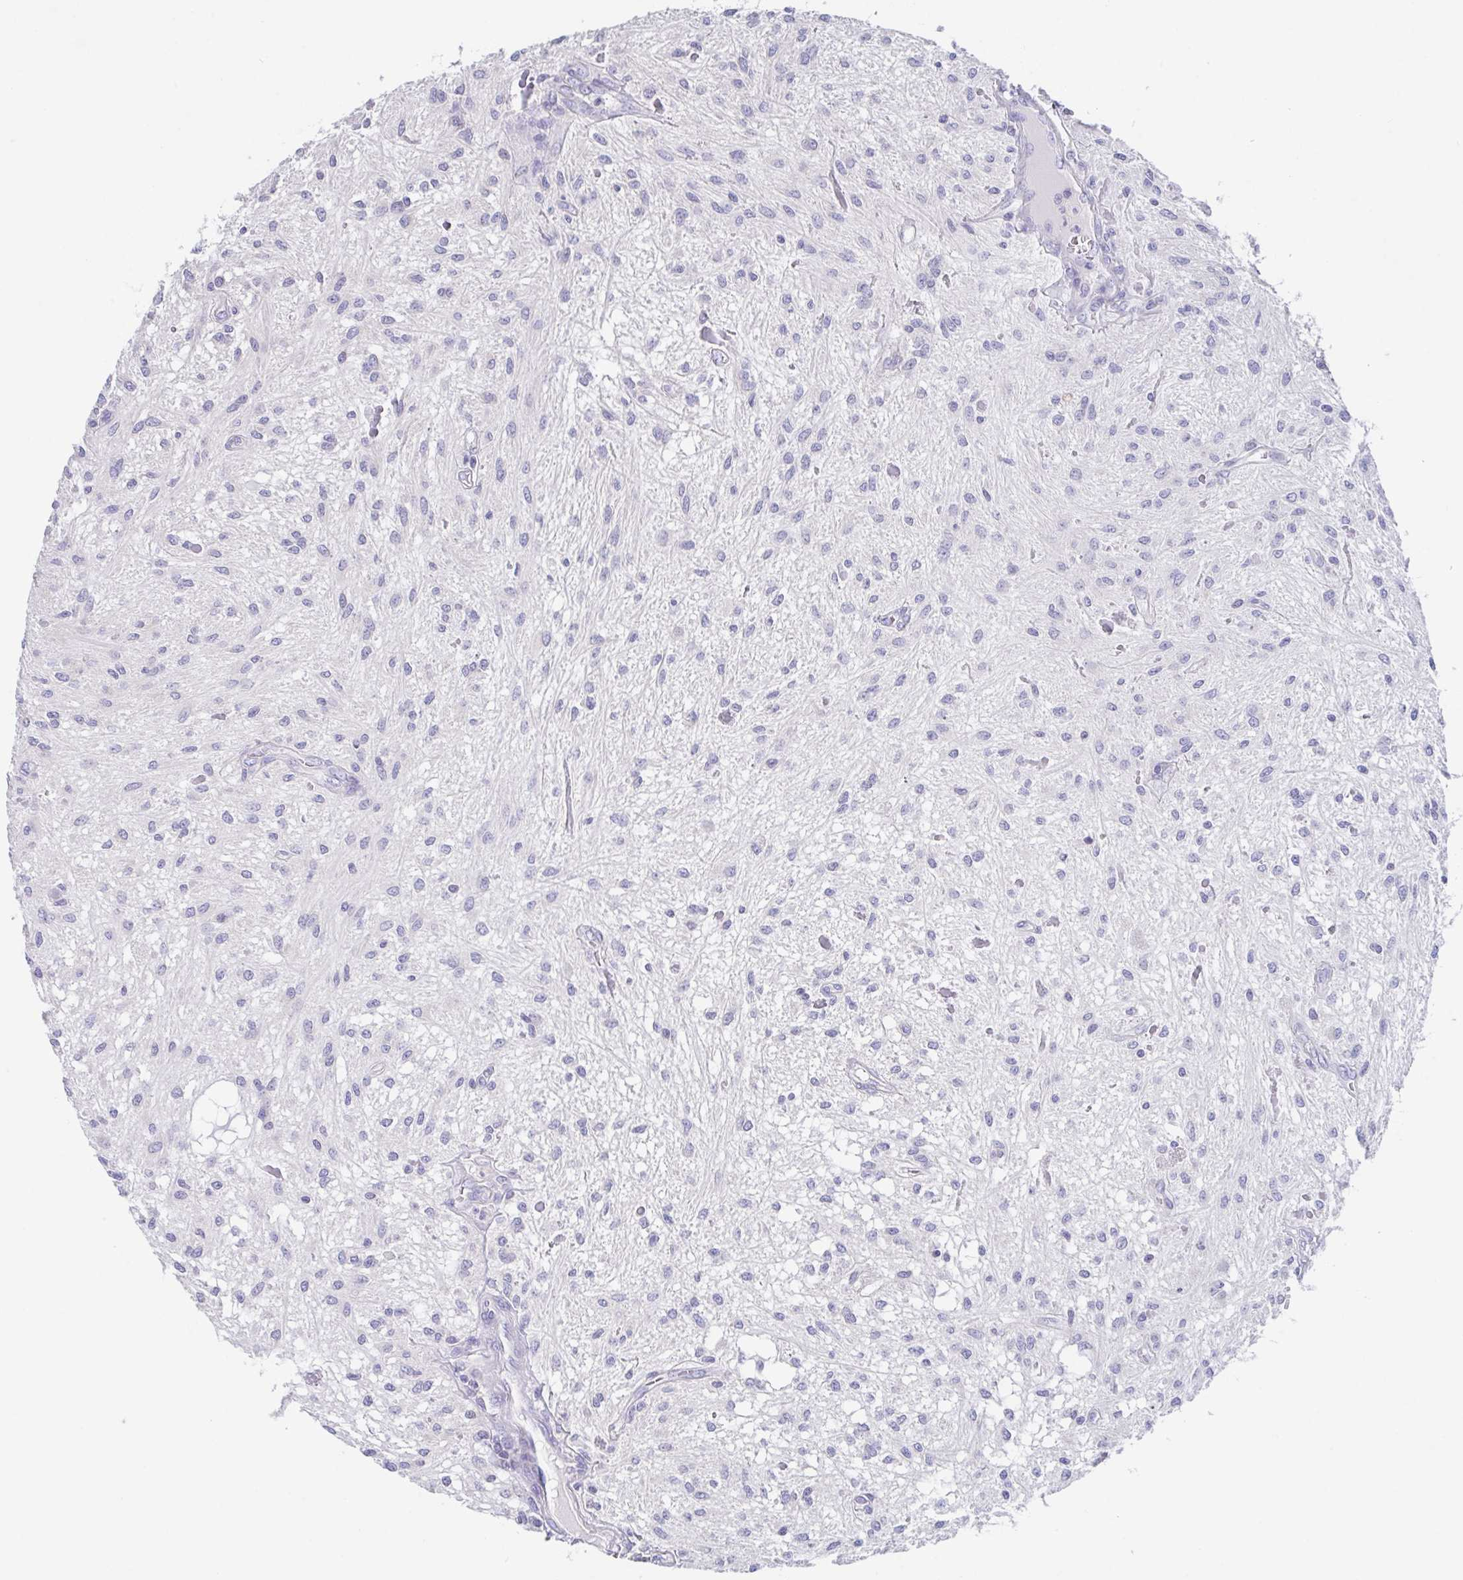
{"staining": {"intensity": "negative", "quantity": "none", "location": "none"}, "tissue": "glioma", "cell_type": "Tumor cells", "image_type": "cancer", "snomed": [{"axis": "morphology", "description": "Glioma, malignant, Low grade"}, {"axis": "topography", "description": "Cerebellum"}], "caption": "This histopathology image is of low-grade glioma (malignant) stained with IHC to label a protein in brown with the nuclei are counter-stained blue. There is no positivity in tumor cells.", "gene": "LRRC58", "patient": {"sex": "female", "age": 14}}